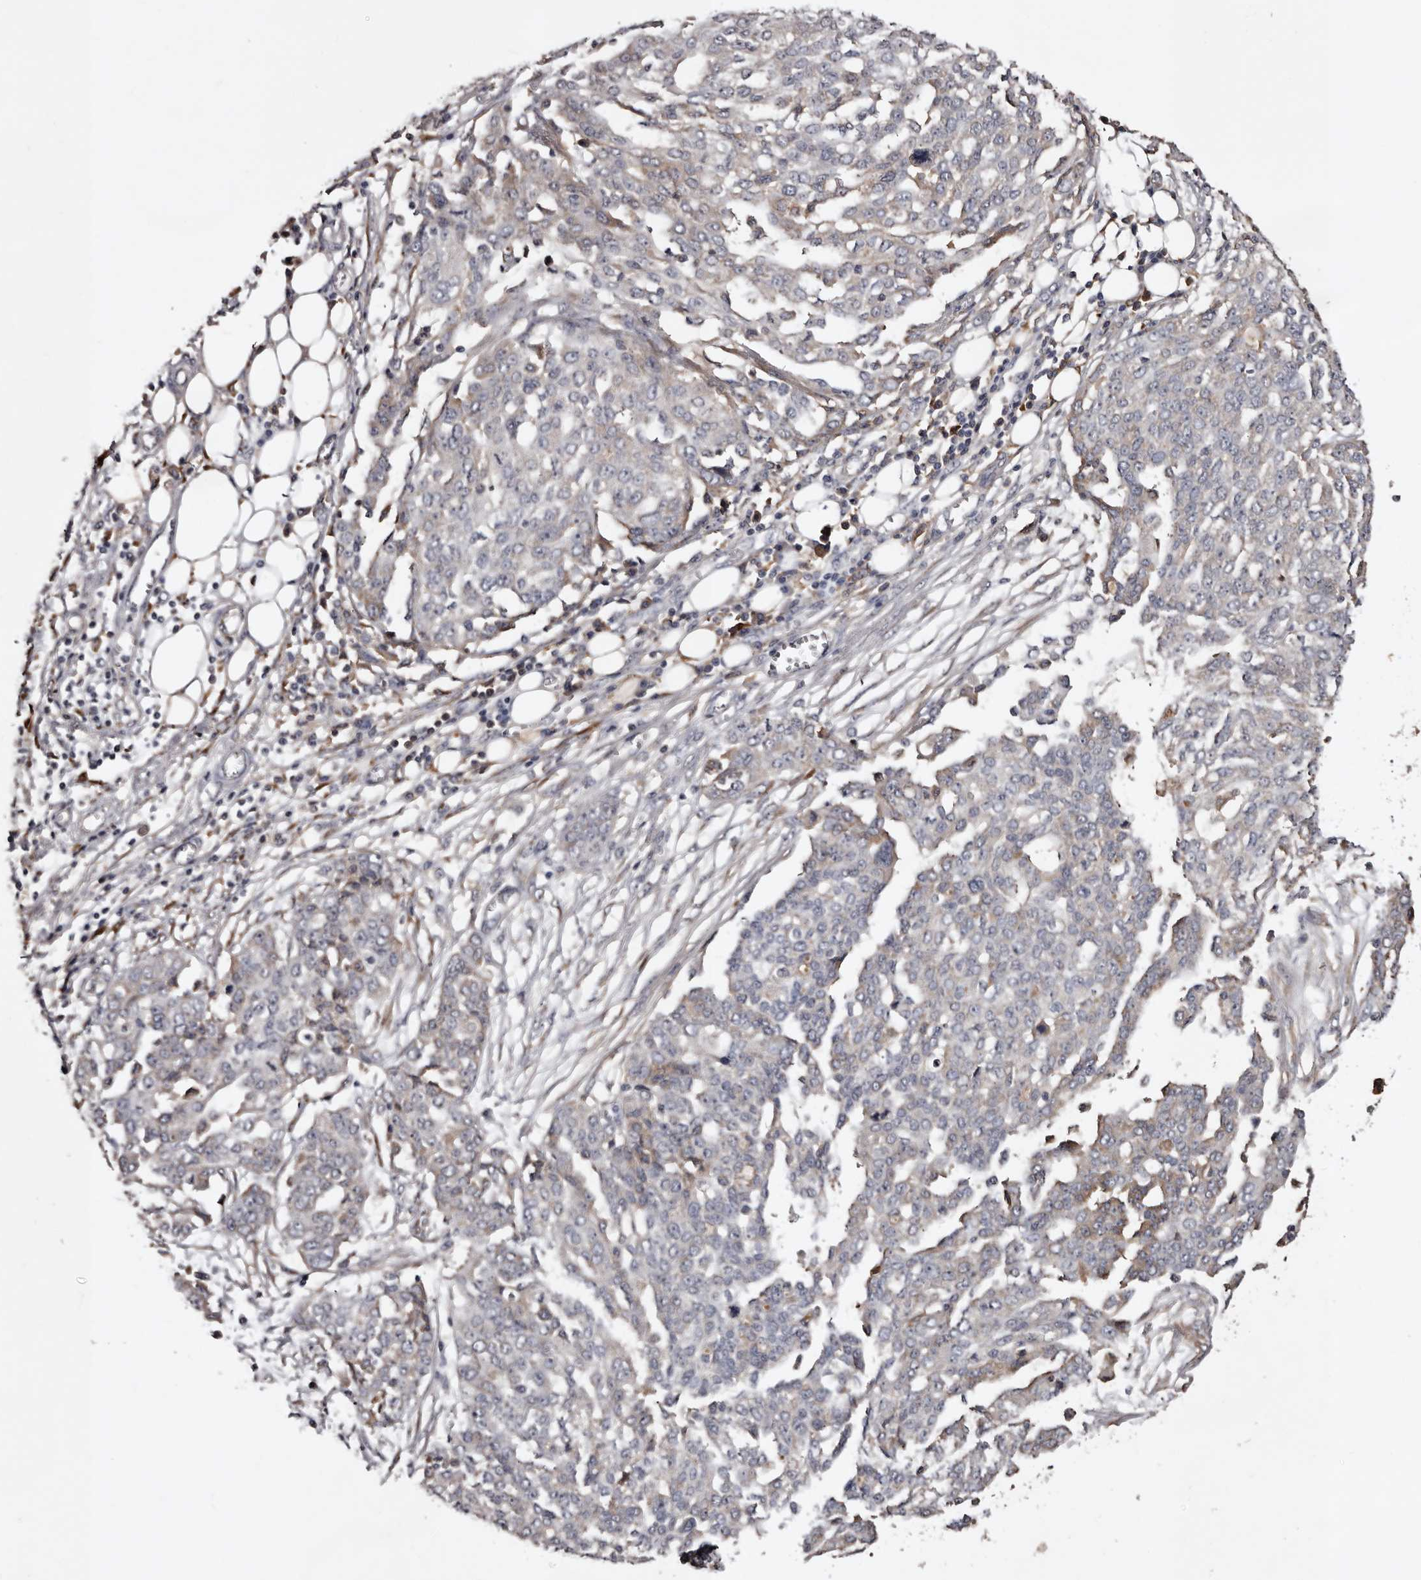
{"staining": {"intensity": "negative", "quantity": "none", "location": "none"}, "tissue": "ovarian cancer", "cell_type": "Tumor cells", "image_type": "cancer", "snomed": [{"axis": "morphology", "description": "Cystadenocarcinoma, serous, NOS"}, {"axis": "topography", "description": "Soft tissue"}, {"axis": "topography", "description": "Ovary"}], "caption": "DAB (3,3'-diaminobenzidine) immunohistochemical staining of human ovarian cancer (serous cystadenocarcinoma) exhibits no significant expression in tumor cells.", "gene": "CYP1B1", "patient": {"sex": "female", "age": 57}}